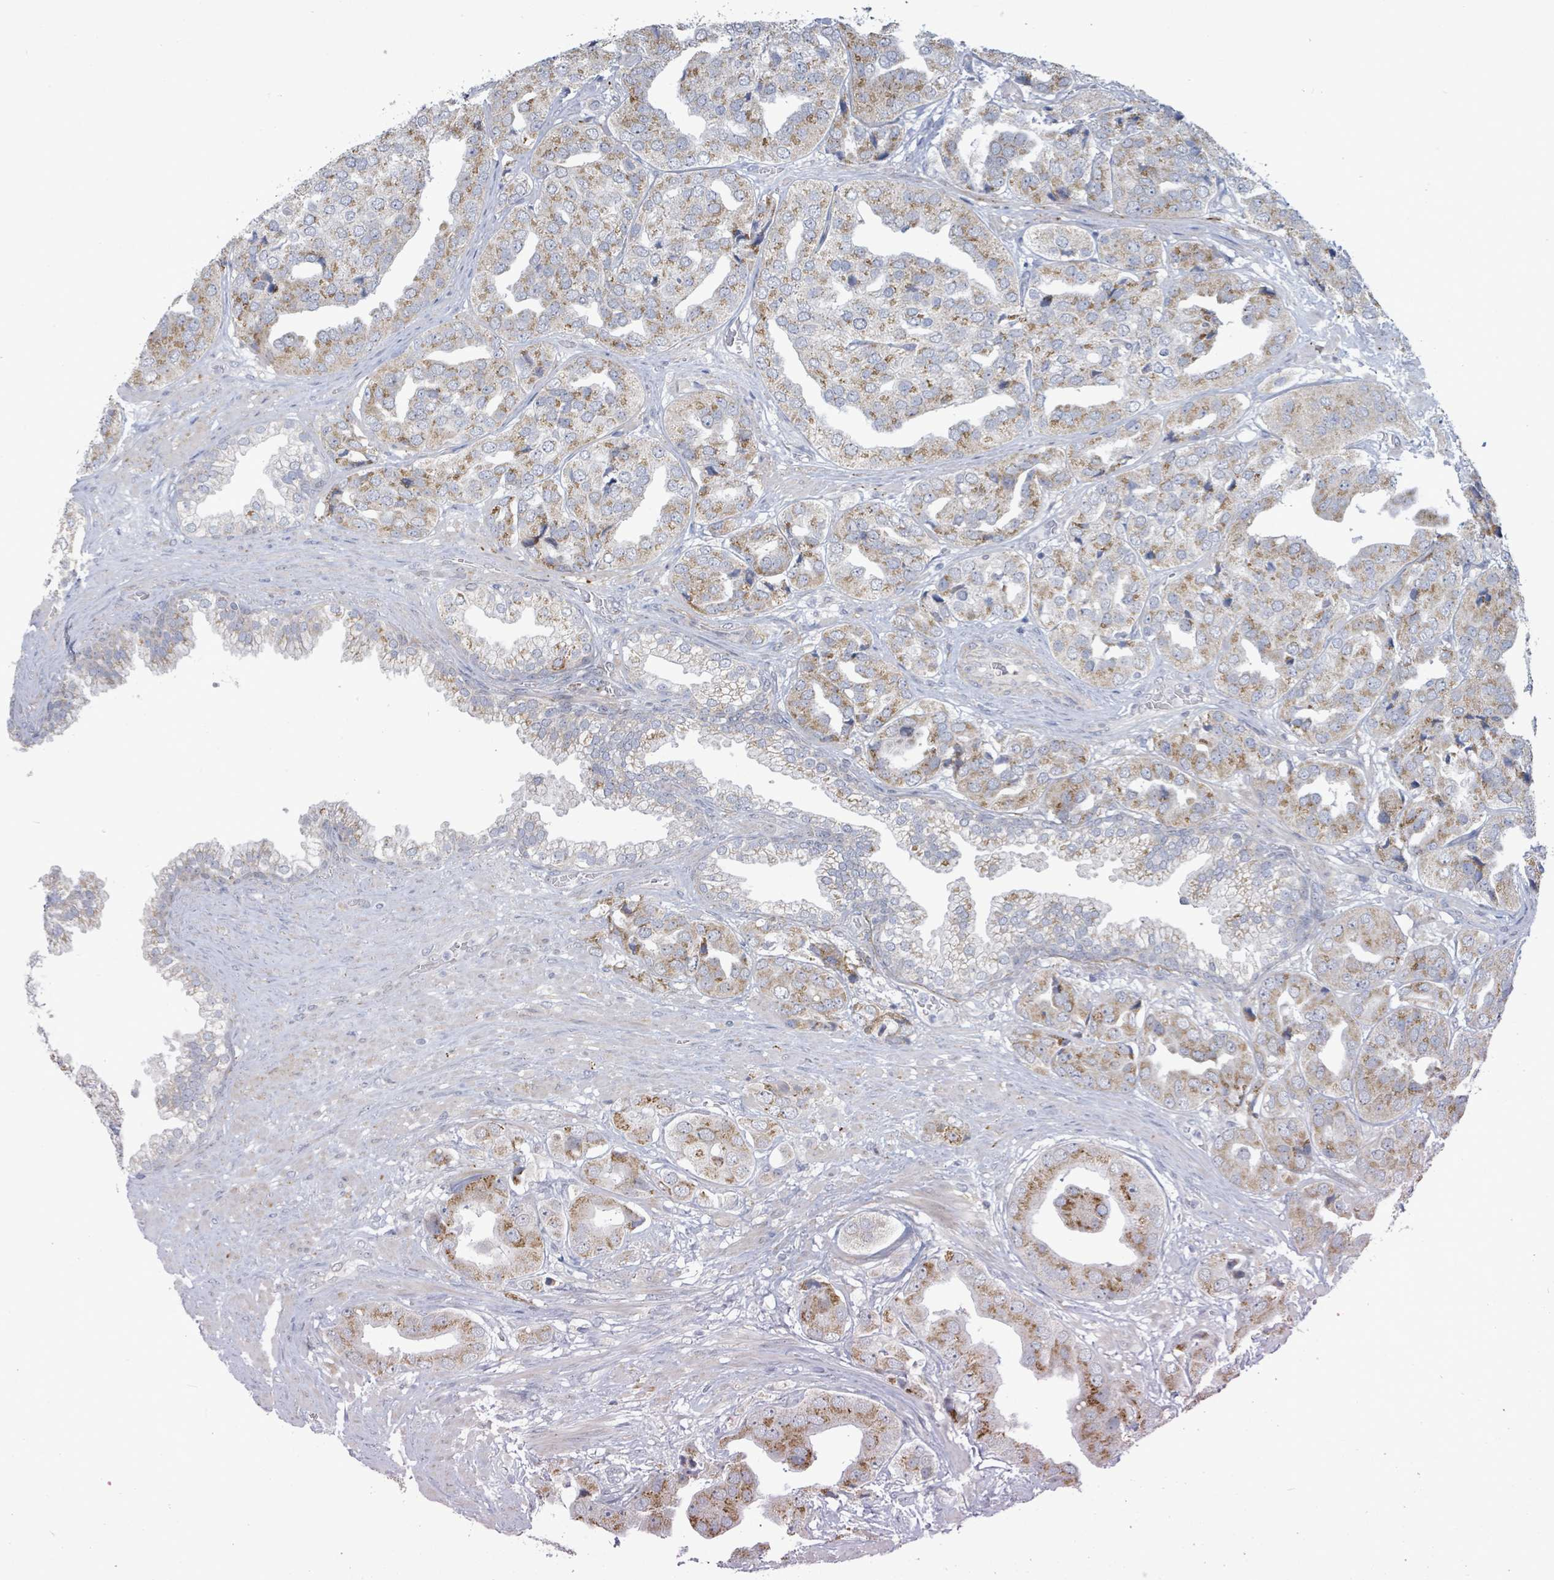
{"staining": {"intensity": "moderate", "quantity": ">75%", "location": "cytoplasmic/membranous"}, "tissue": "prostate cancer", "cell_type": "Tumor cells", "image_type": "cancer", "snomed": [{"axis": "morphology", "description": "Adenocarcinoma, High grade"}, {"axis": "topography", "description": "Prostate"}], "caption": "Immunohistochemistry photomicrograph of human prostate cancer (adenocarcinoma (high-grade)) stained for a protein (brown), which demonstrates medium levels of moderate cytoplasmic/membranous positivity in about >75% of tumor cells.", "gene": "ZFPM1", "patient": {"sex": "male", "age": 63}}